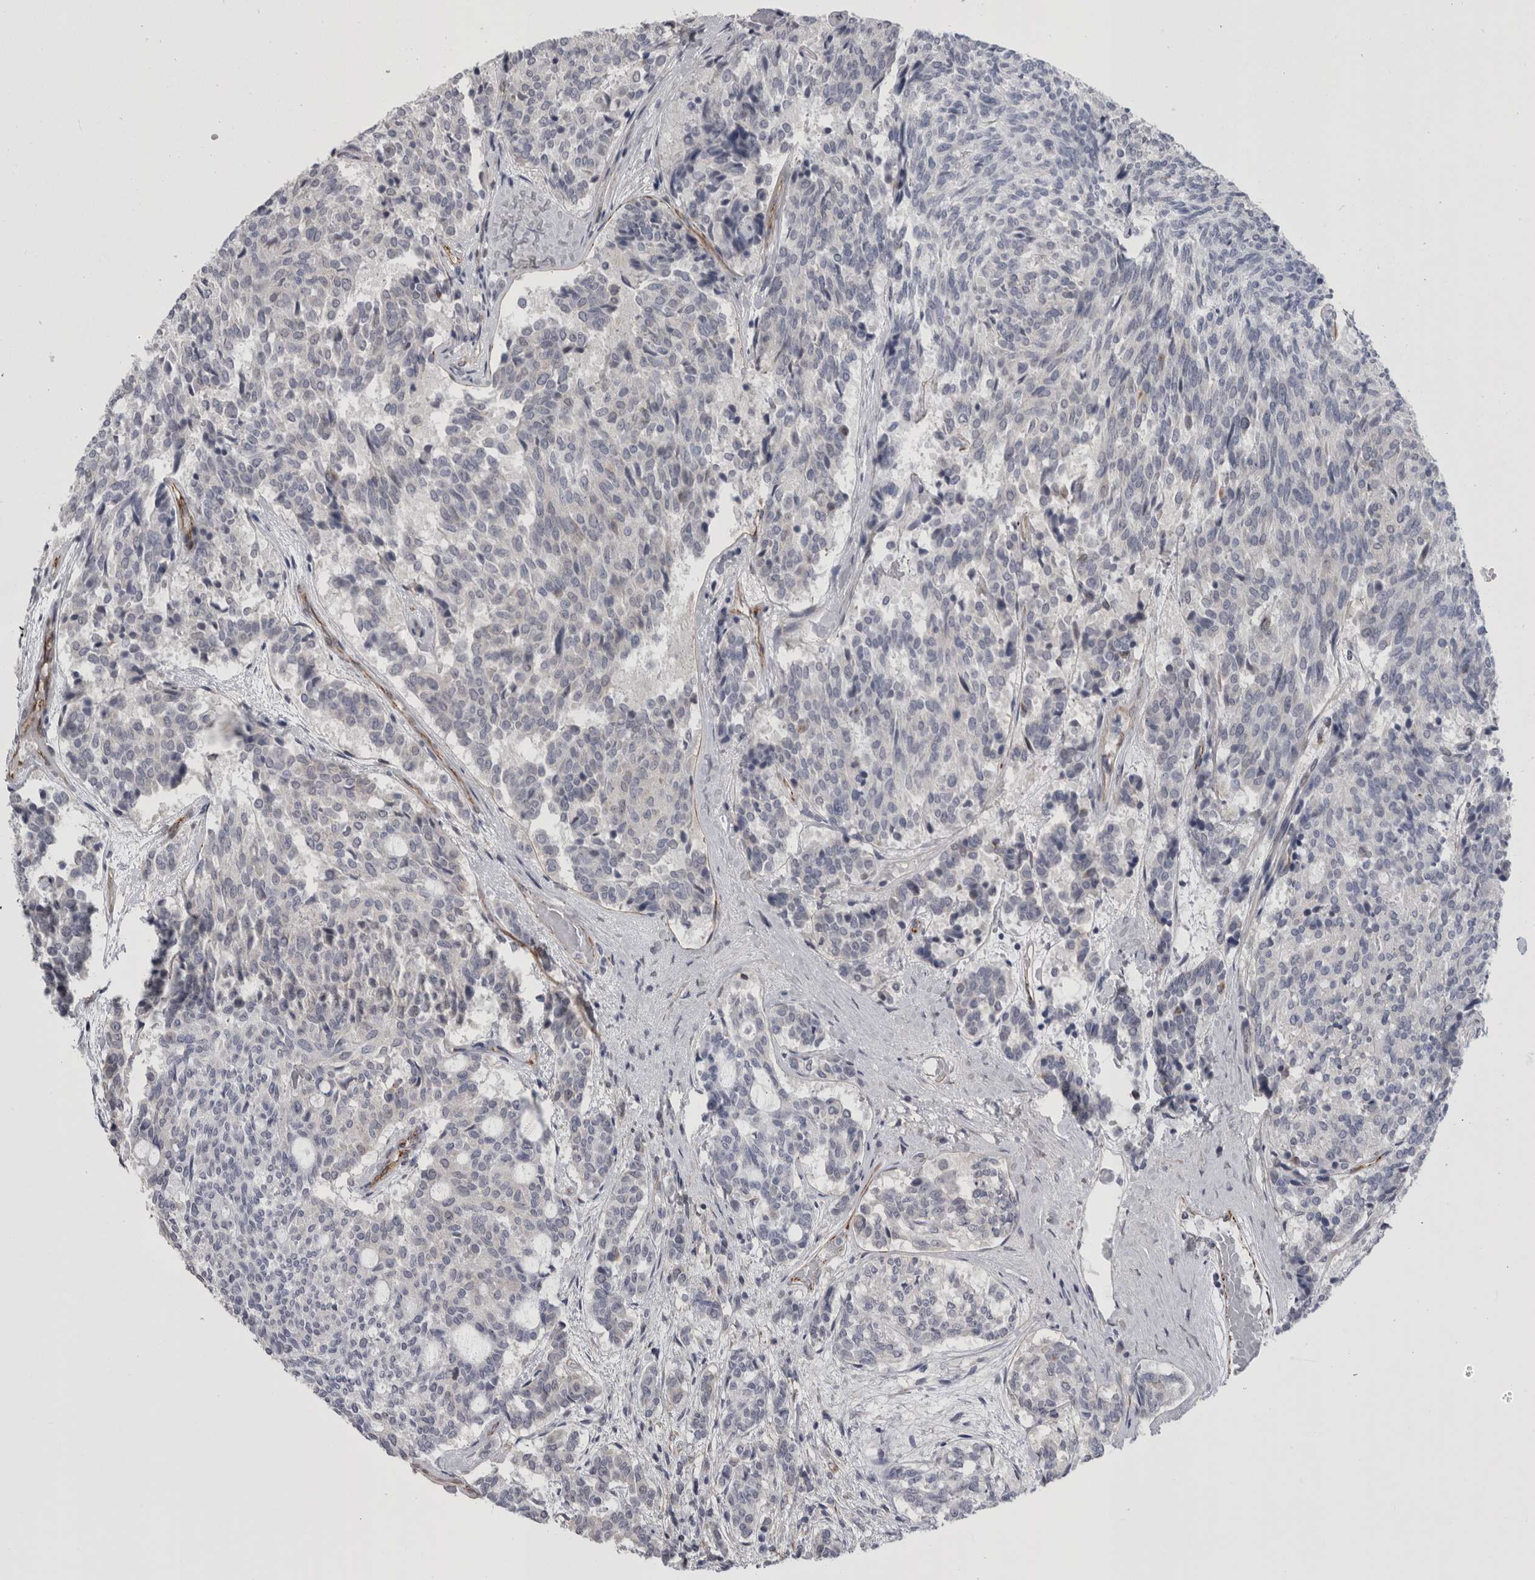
{"staining": {"intensity": "negative", "quantity": "none", "location": "none"}, "tissue": "carcinoid", "cell_type": "Tumor cells", "image_type": "cancer", "snomed": [{"axis": "morphology", "description": "Carcinoid, malignant, NOS"}, {"axis": "topography", "description": "Pancreas"}], "caption": "Immunohistochemistry of human carcinoid (malignant) displays no expression in tumor cells. Brightfield microscopy of IHC stained with DAB (brown) and hematoxylin (blue), captured at high magnification.", "gene": "ACOT7", "patient": {"sex": "female", "age": 54}}